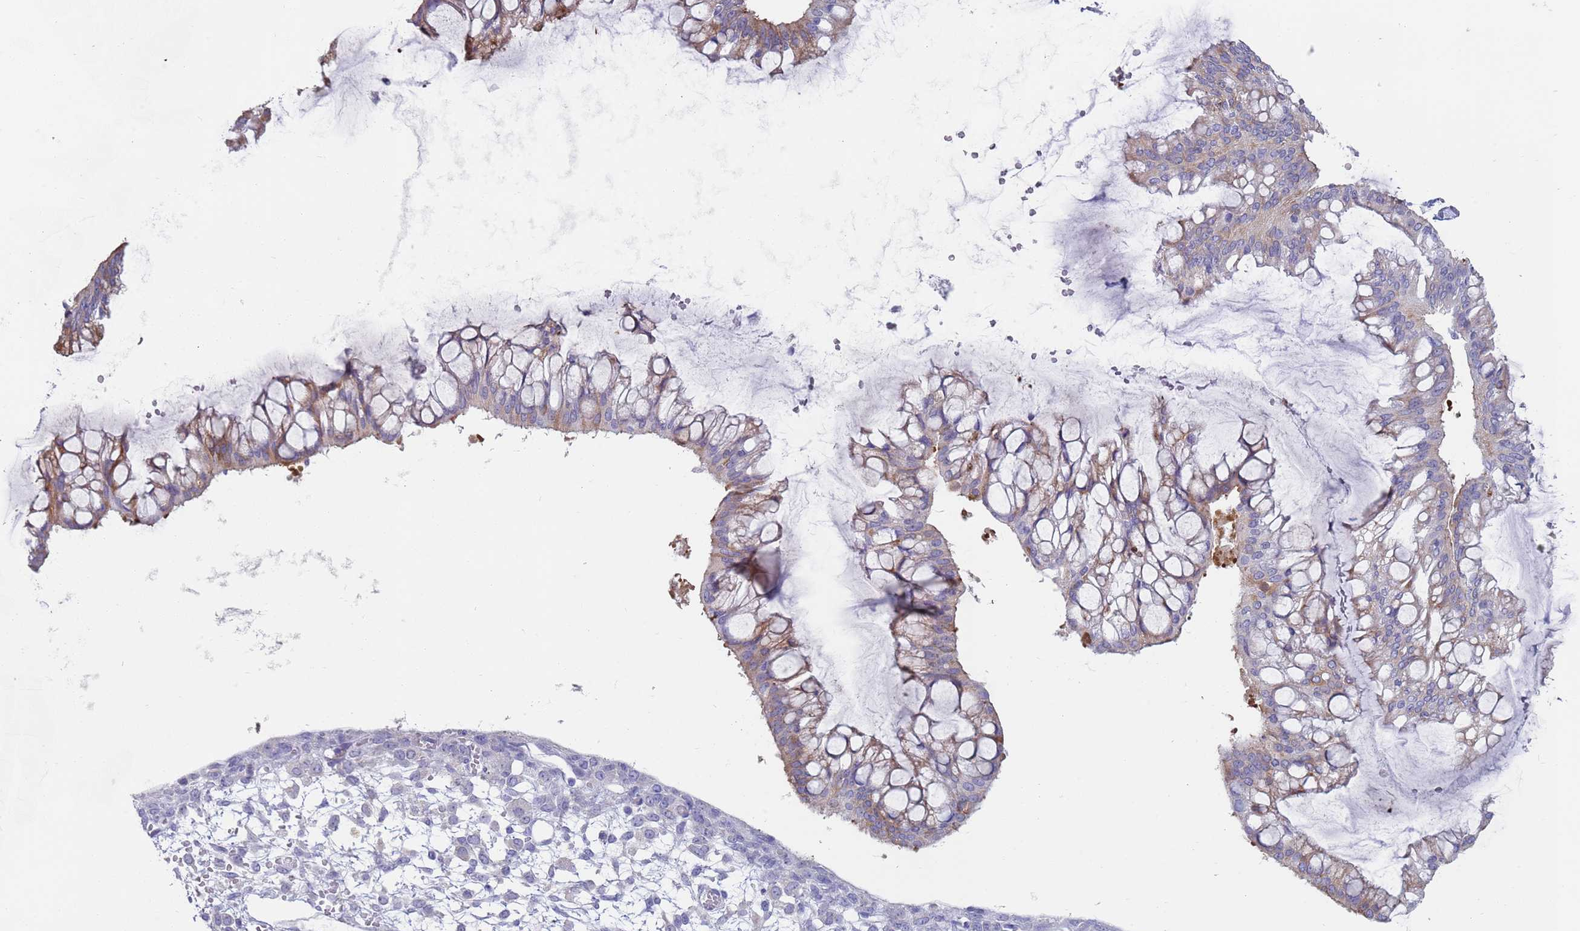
{"staining": {"intensity": "moderate", "quantity": "<25%", "location": "cytoplasmic/membranous"}, "tissue": "ovarian cancer", "cell_type": "Tumor cells", "image_type": "cancer", "snomed": [{"axis": "morphology", "description": "Cystadenocarcinoma, mucinous, NOS"}, {"axis": "topography", "description": "Ovary"}], "caption": "DAB (3,3'-diaminobenzidine) immunohistochemical staining of human ovarian cancer displays moderate cytoplasmic/membranous protein staining in approximately <25% of tumor cells.", "gene": "TYW1", "patient": {"sex": "female", "age": 73}}